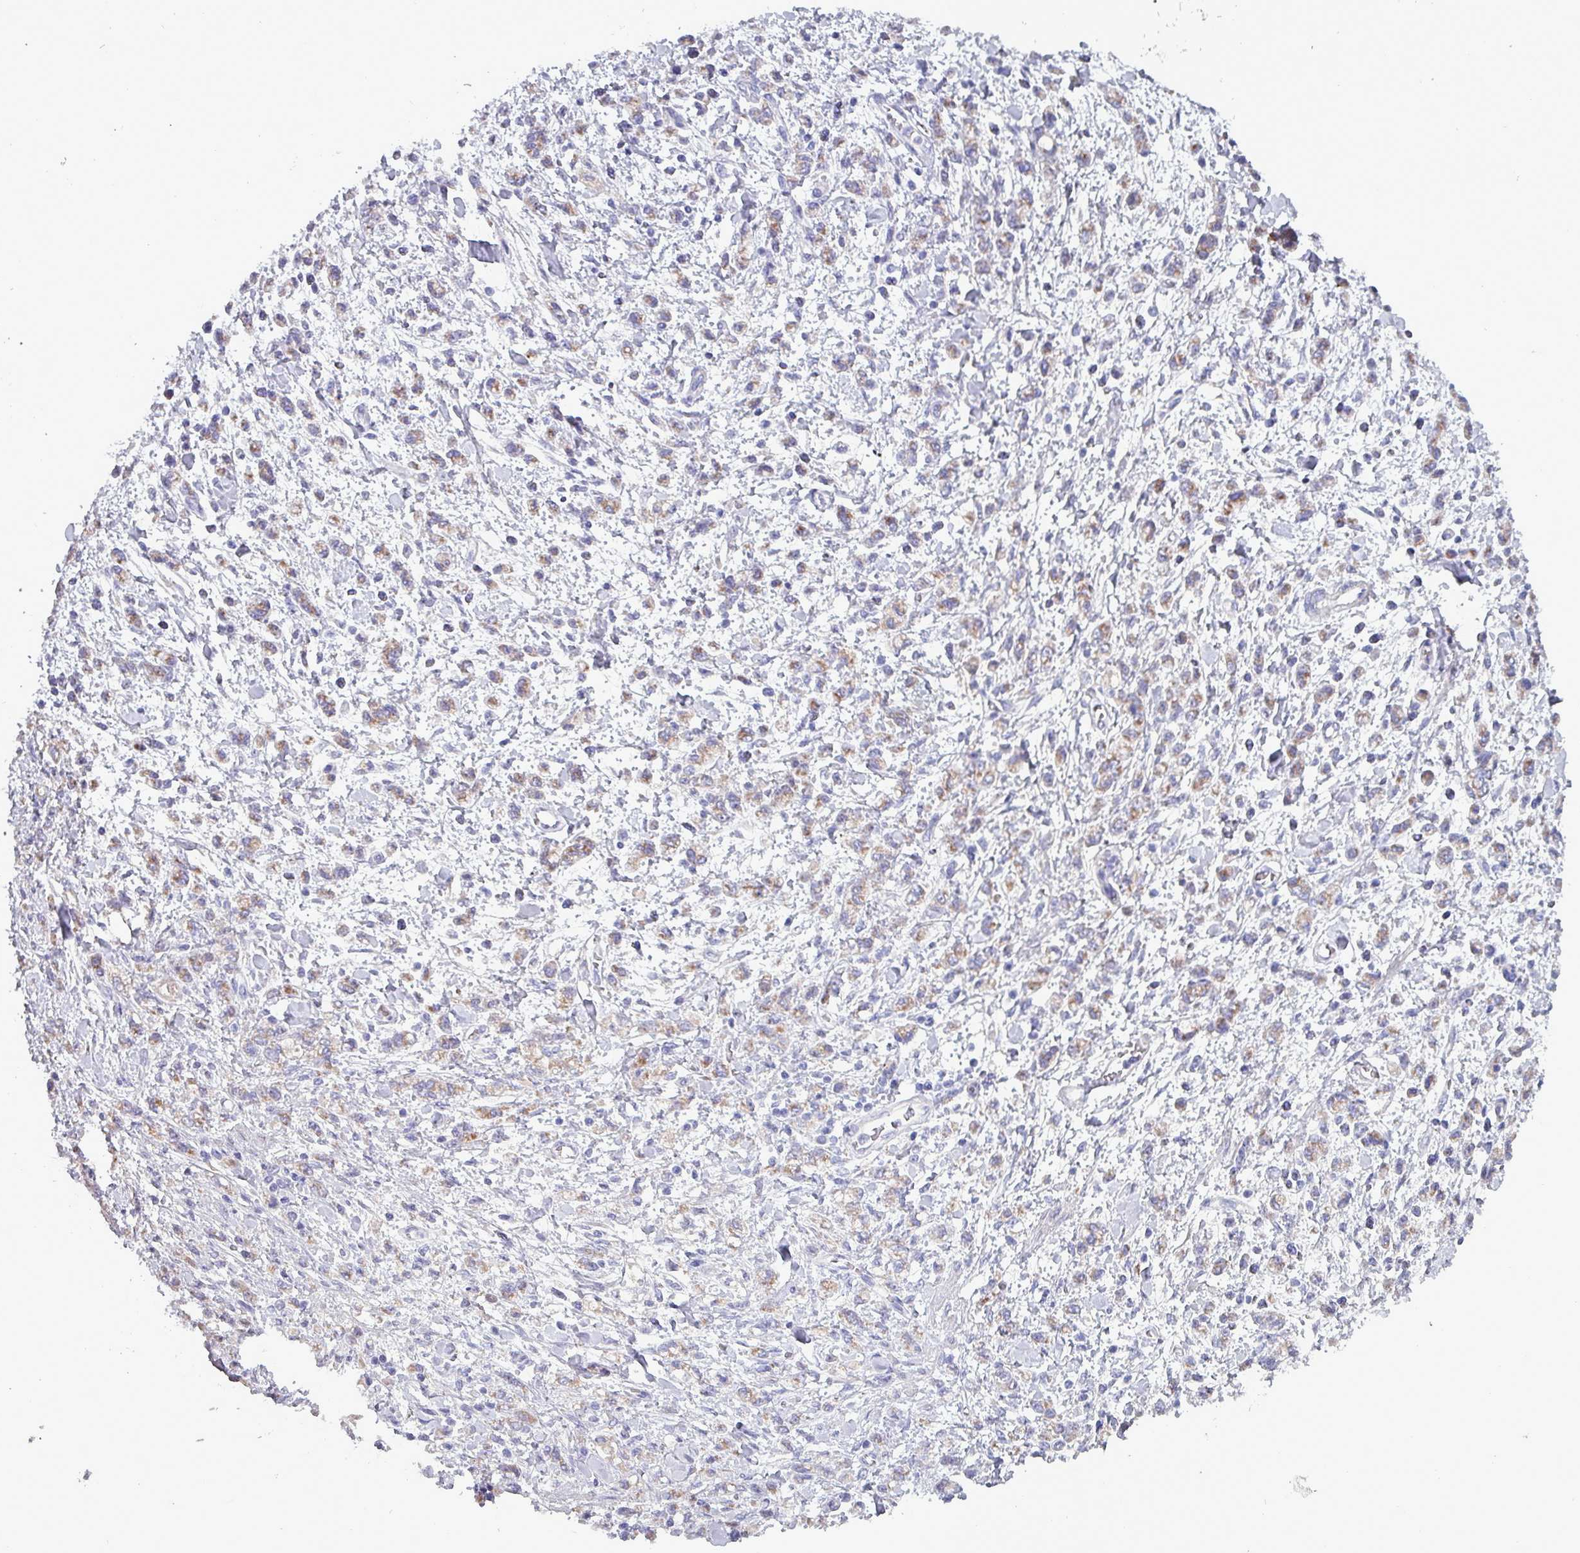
{"staining": {"intensity": "weak", "quantity": "<25%", "location": "cytoplasmic/membranous"}, "tissue": "stomach cancer", "cell_type": "Tumor cells", "image_type": "cancer", "snomed": [{"axis": "morphology", "description": "Adenocarcinoma, NOS"}, {"axis": "topography", "description": "Stomach"}], "caption": "Histopathology image shows no significant protein staining in tumor cells of stomach adenocarcinoma.", "gene": "HSD3B7", "patient": {"sex": "male", "age": 77}}